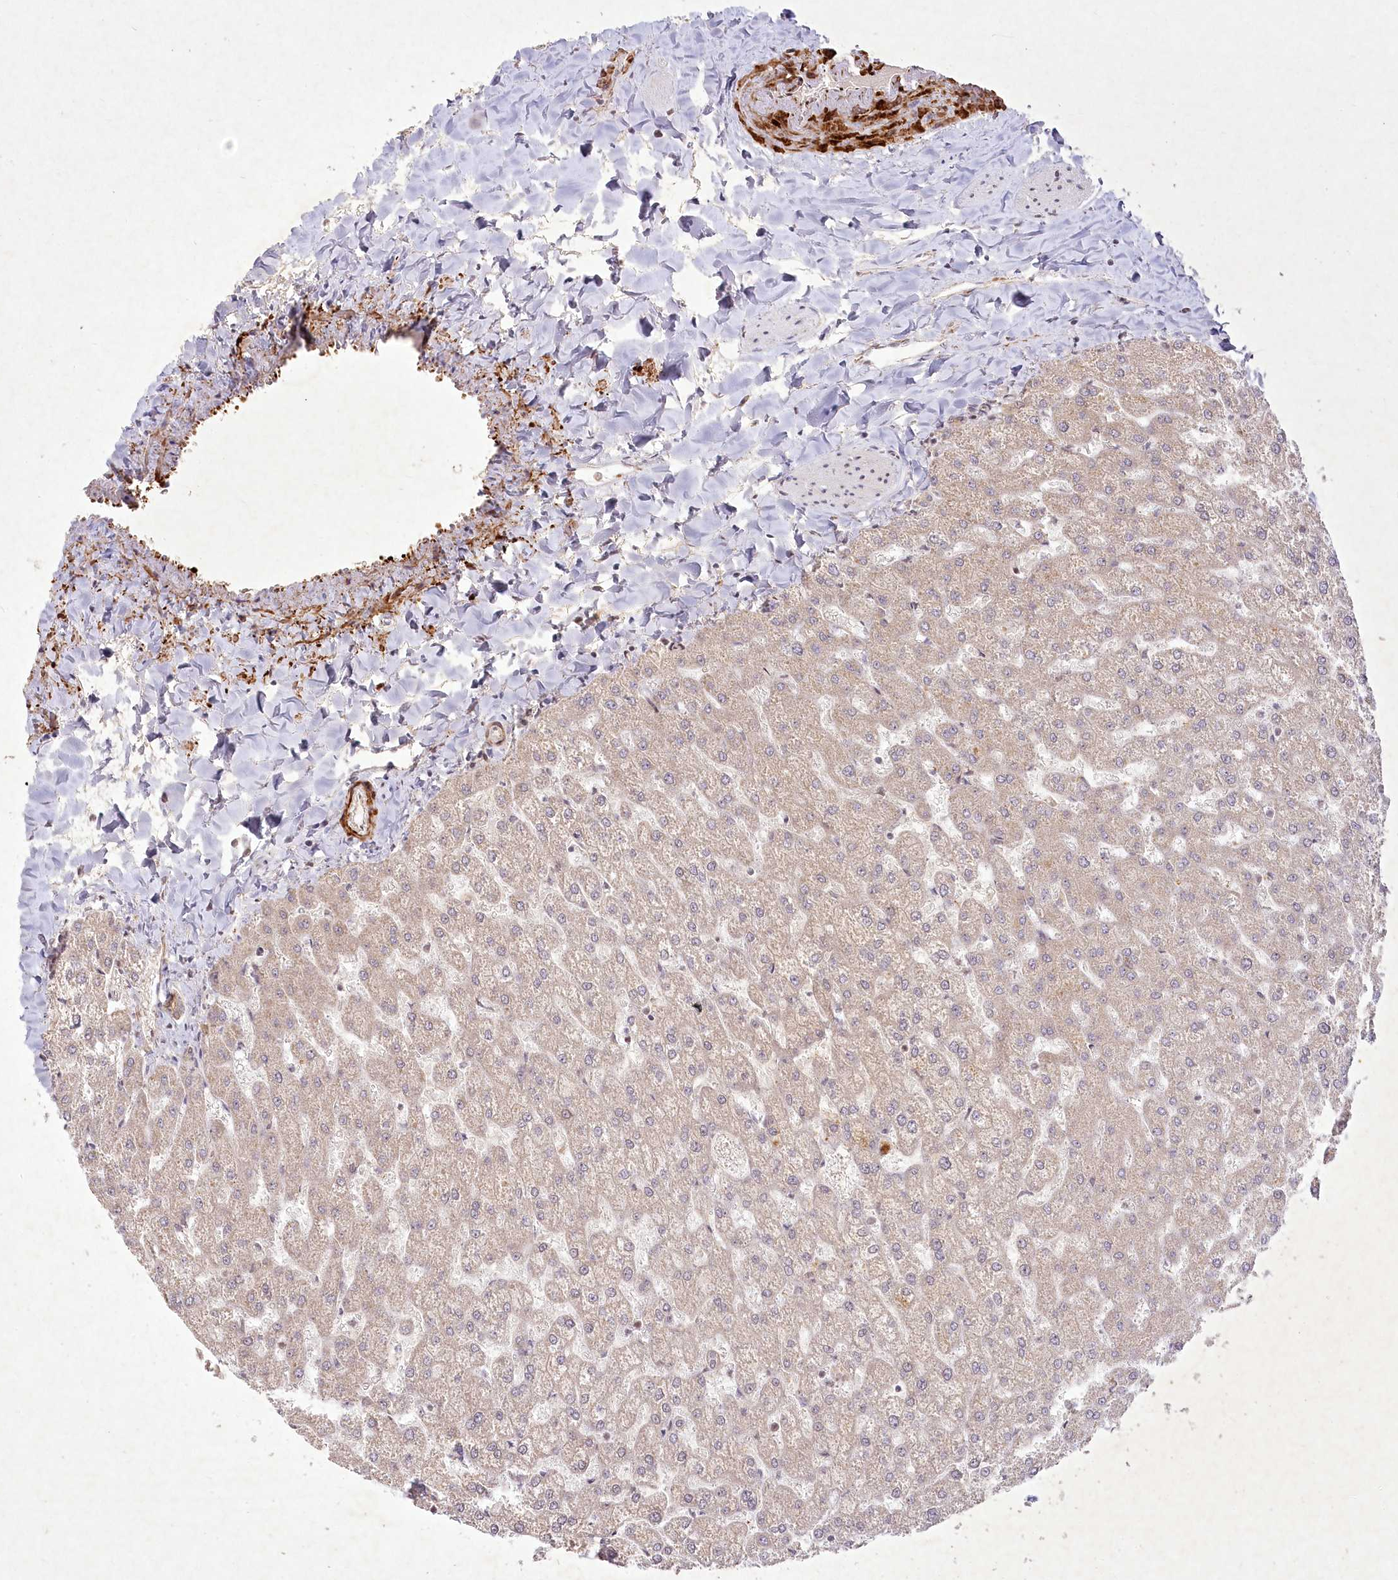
{"staining": {"intensity": "weak", "quantity": "25%-75%", "location": "cytoplasmic/membranous"}, "tissue": "liver", "cell_type": "Hepatocytes", "image_type": "normal", "snomed": [{"axis": "morphology", "description": "Normal tissue, NOS"}, {"axis": "topography", "description": "Liver"}], "caption": "Protein staining by IHC shows weak cytoplasmic/membranous expression in about 25%-75% of hepatocytes in unremarkable liver.", "gene": "SH2D3A", "patient": {"sex": "female", "age": 32}}